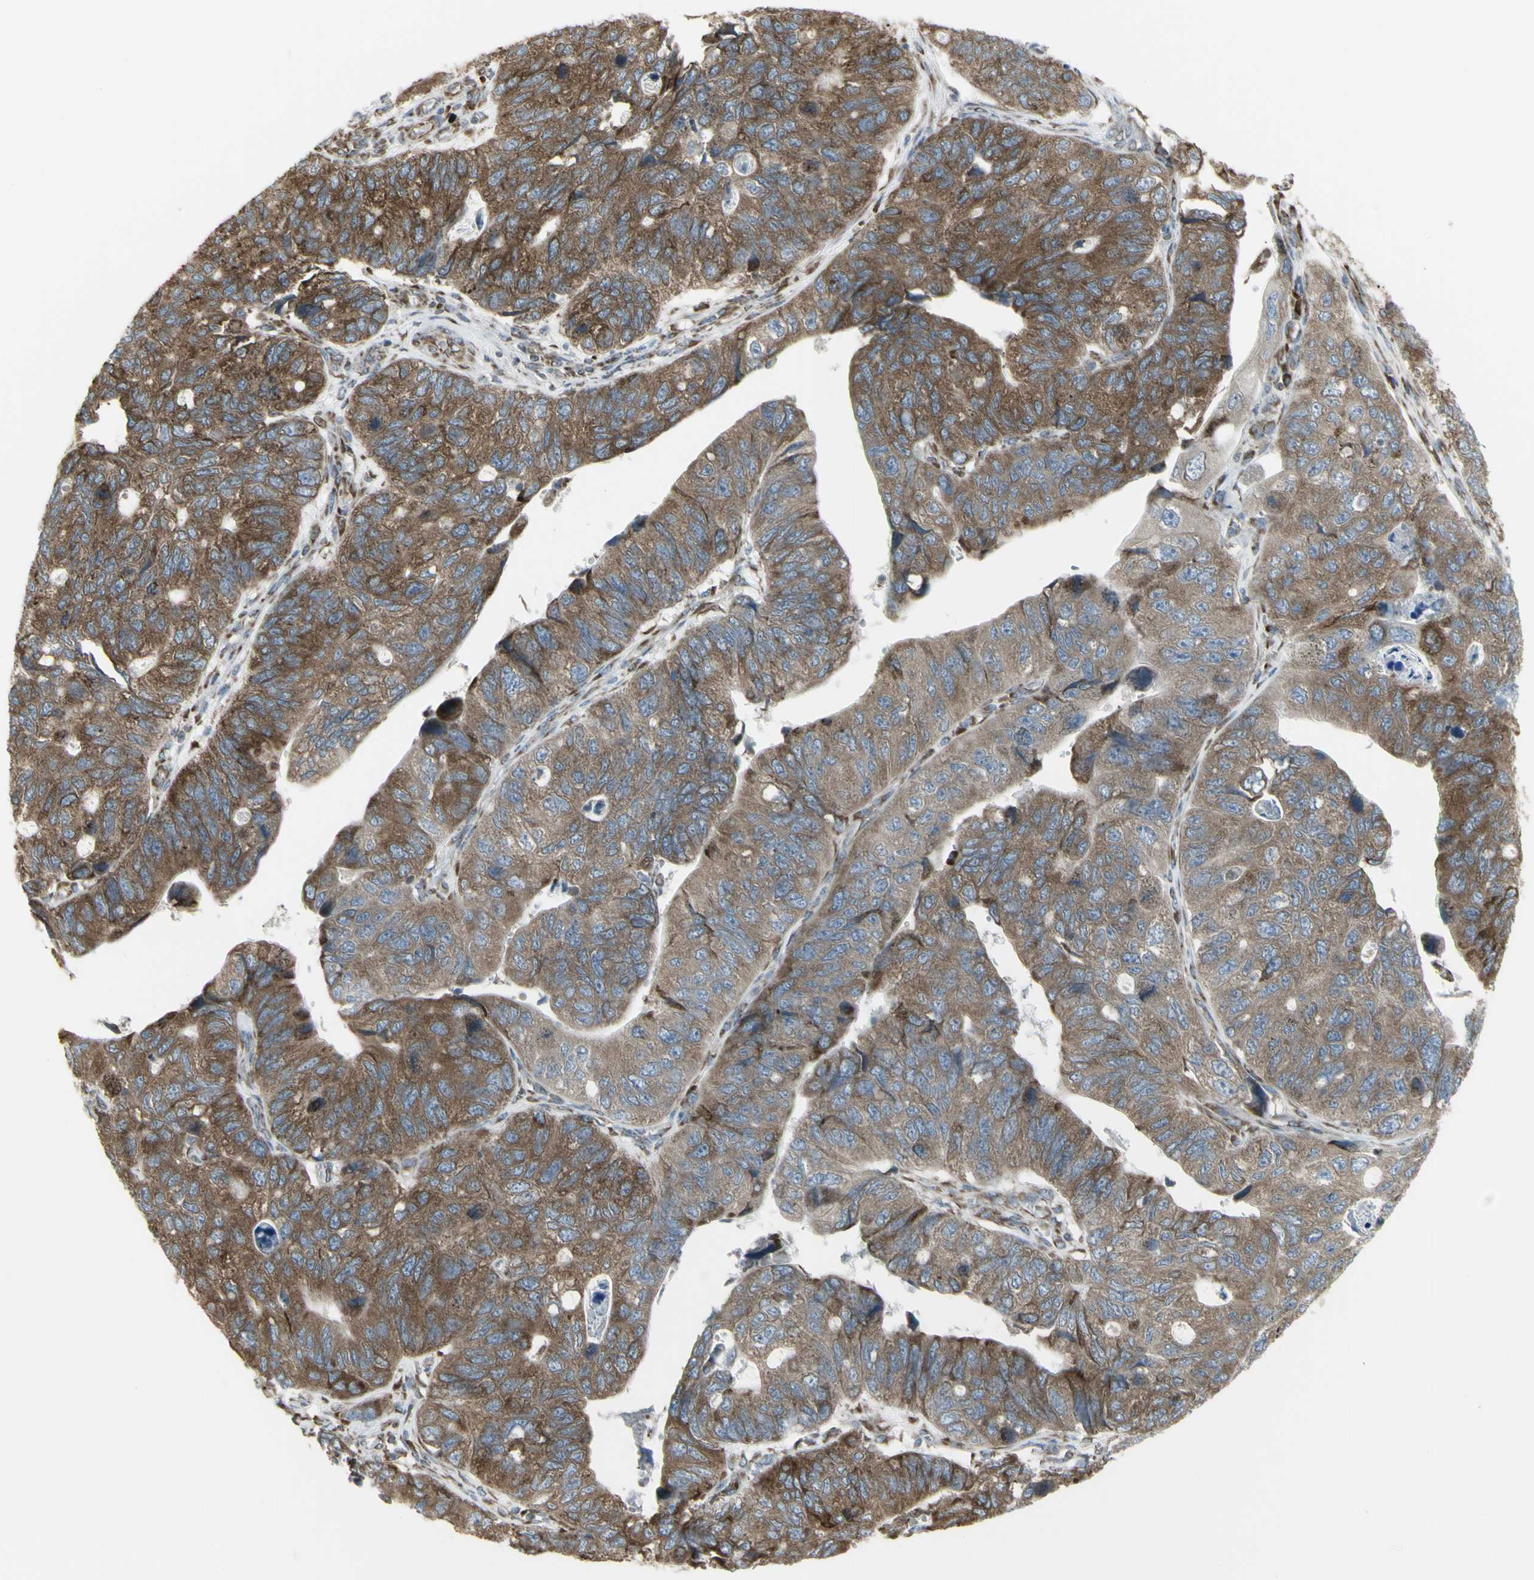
{"staining": {"intensity": "strong", "quantity": ">75%", "location": "cytoplasmic/membranous"}, "tissue": "stomach cancer", "cell_type": "Tumor cells", "image_type": "cancer", "snomed": [{"axis": "morphology", "description": "Adenocarcinoma, NOS"}, {"axis": "topography", "description": "Stomach"}], "caption": "Stomach cancer (adenocarcinoma) stained for a protein (brown) reveals strong cytoplasmic/membranous positive positivity in about >75% of tumor cells.", "gene": "FKBP3", "patient": {"sex": "male", "age": 59}}